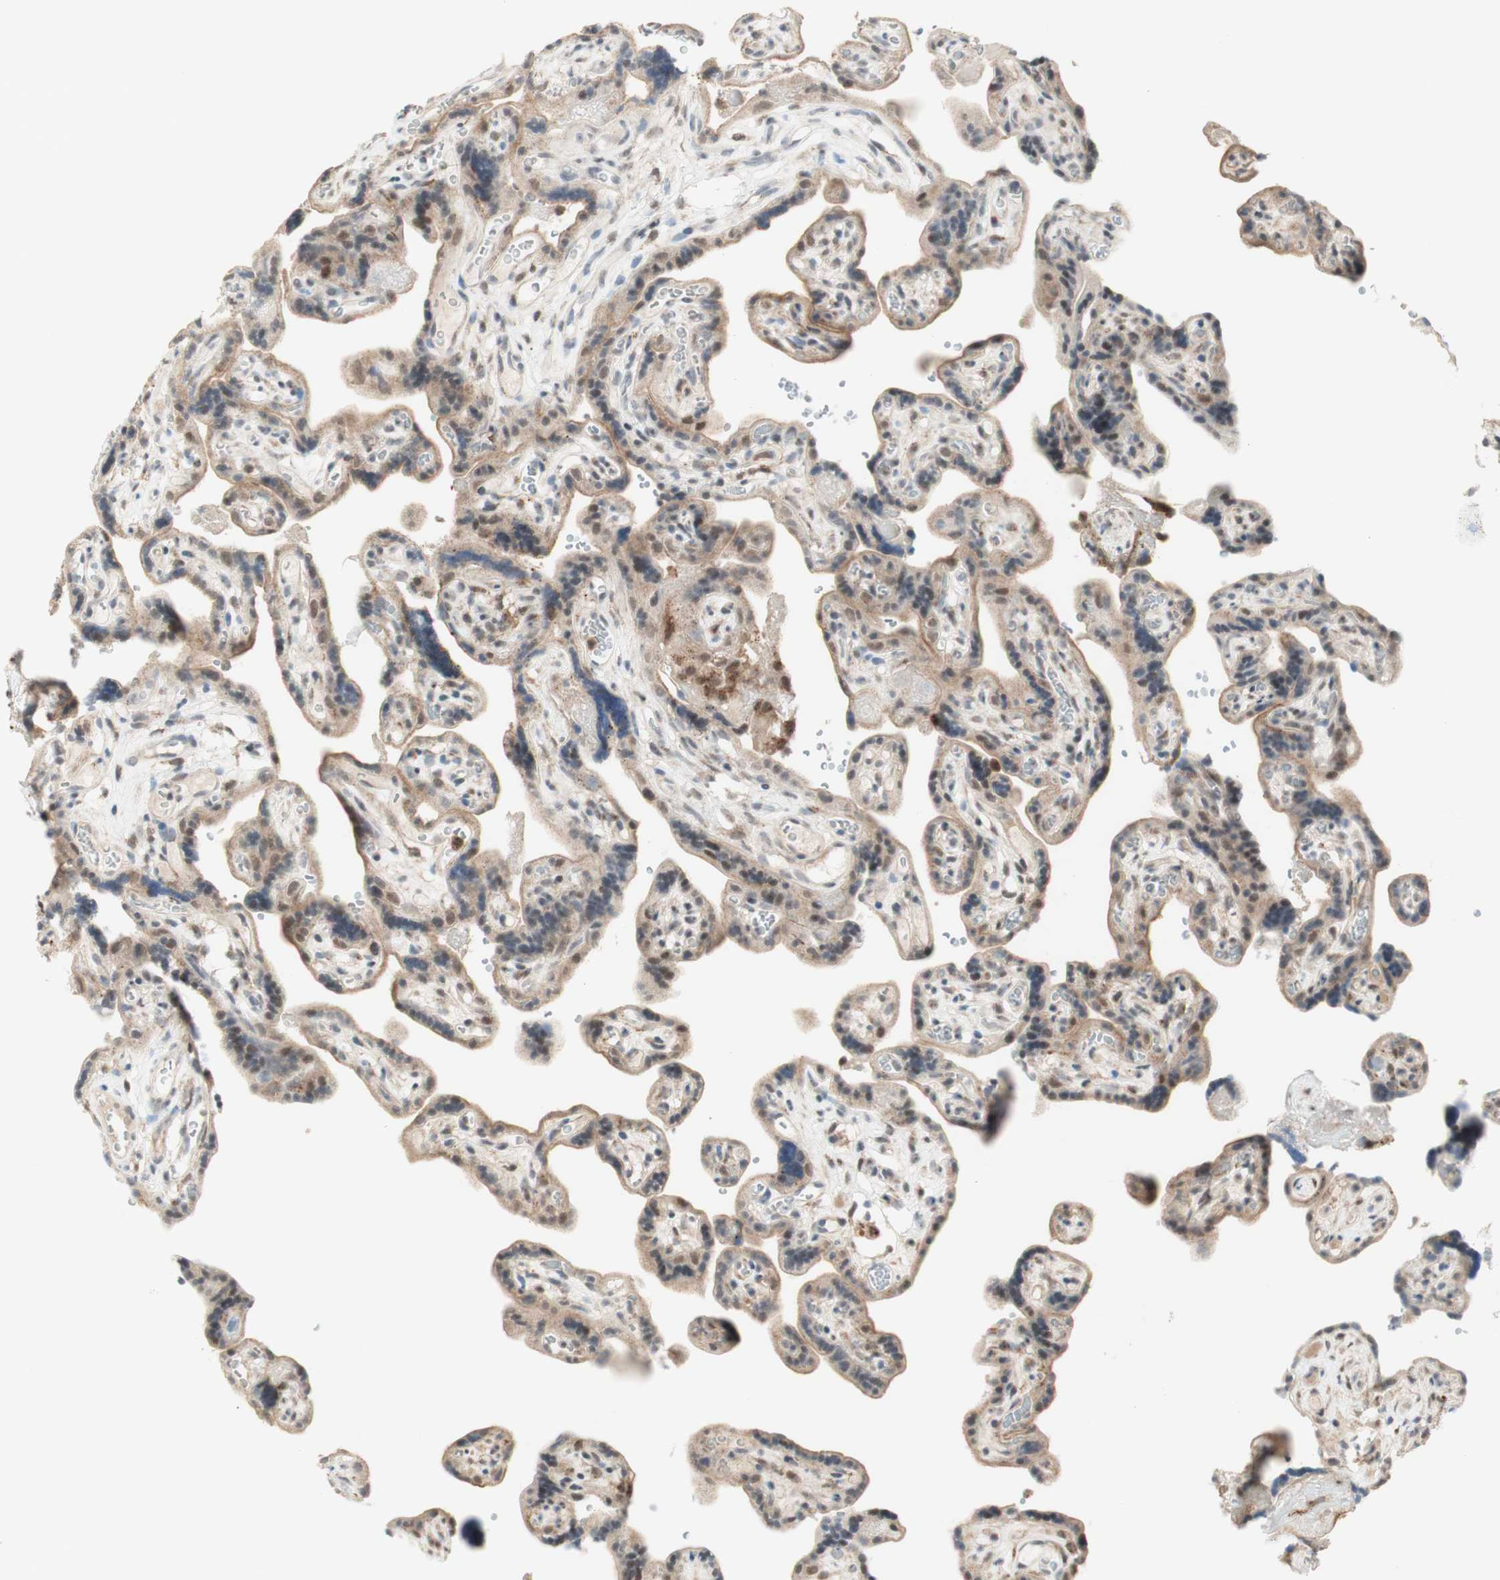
{"staining": {"intensity": "moderate", "quantity": ">75%", "location": "cytoplasmic/membranous,nuclear"}, "tissue": "placenta", "cell_type": "Decidual cells", "image_type": "normal", "snomed": [{"axis": "morphology", "description": "Normal tissue, NOS"}, {"axis": "topography", "description": "Placenta"}], "caption": "Moderate cytoplasmic/membranous,nuclear expression is present in approximately >75% of decidual cells in benign placenta.", "gene": "GAPT", "patient": {"sex": "female", "age": 30}}